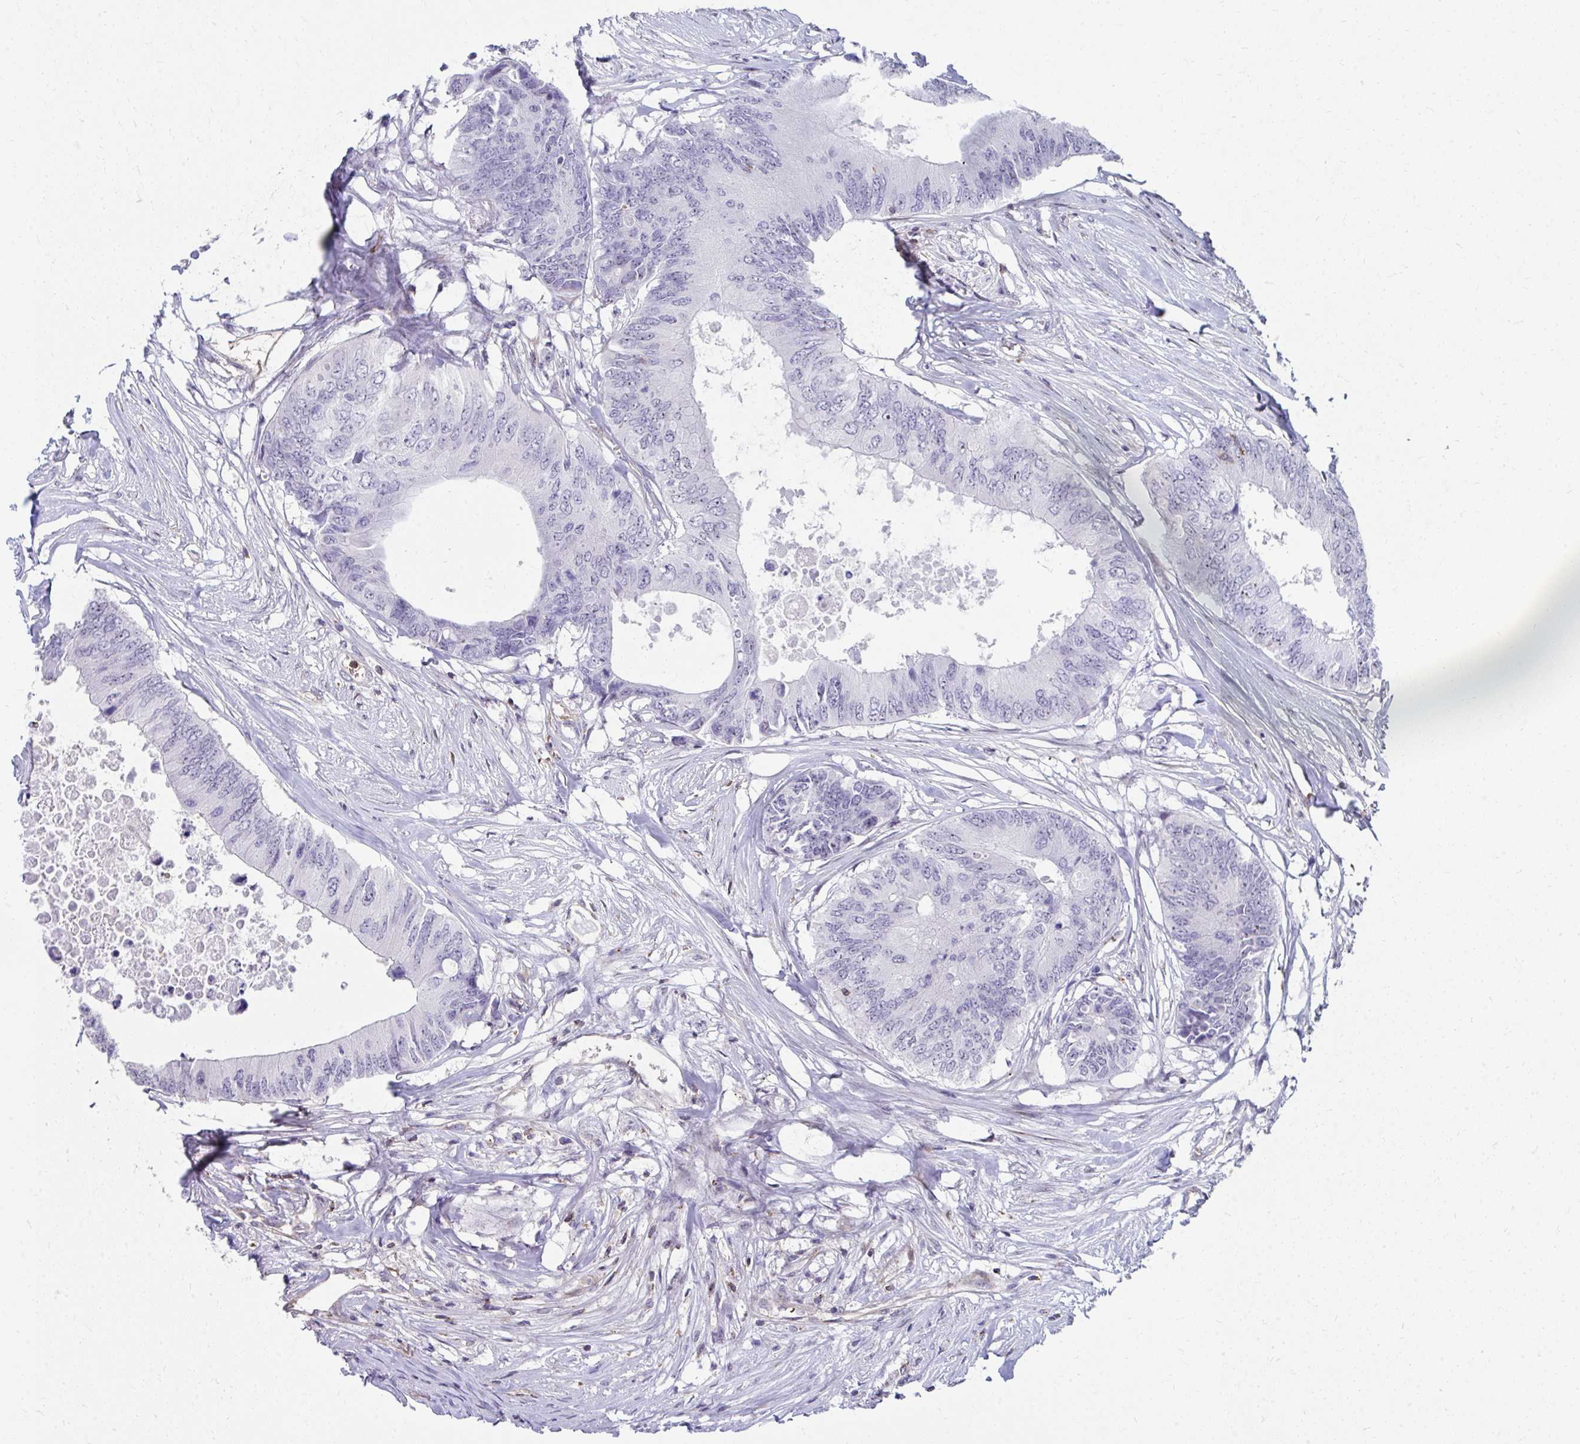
{"staining": {"intensity": "negative", "quantity": "none", "location": "none"}, "tissue": "colorectal cancer", "cell_type": "Tumor cells", "image_type": "cancer", "snomed": [{"axis": "morphology", "description": "Adenocarcinoma, NOS"}, {"axis": "topography", "description": "Colon"}], "caption": "High power microscopy image of an immunohistochemistry (IHC) micrograph of adenocarcinoma (colorectal), revealing no significant staining in tumor cells.", "gene": "FOXN3", "patient": {"sex": "male", "age": 71}}